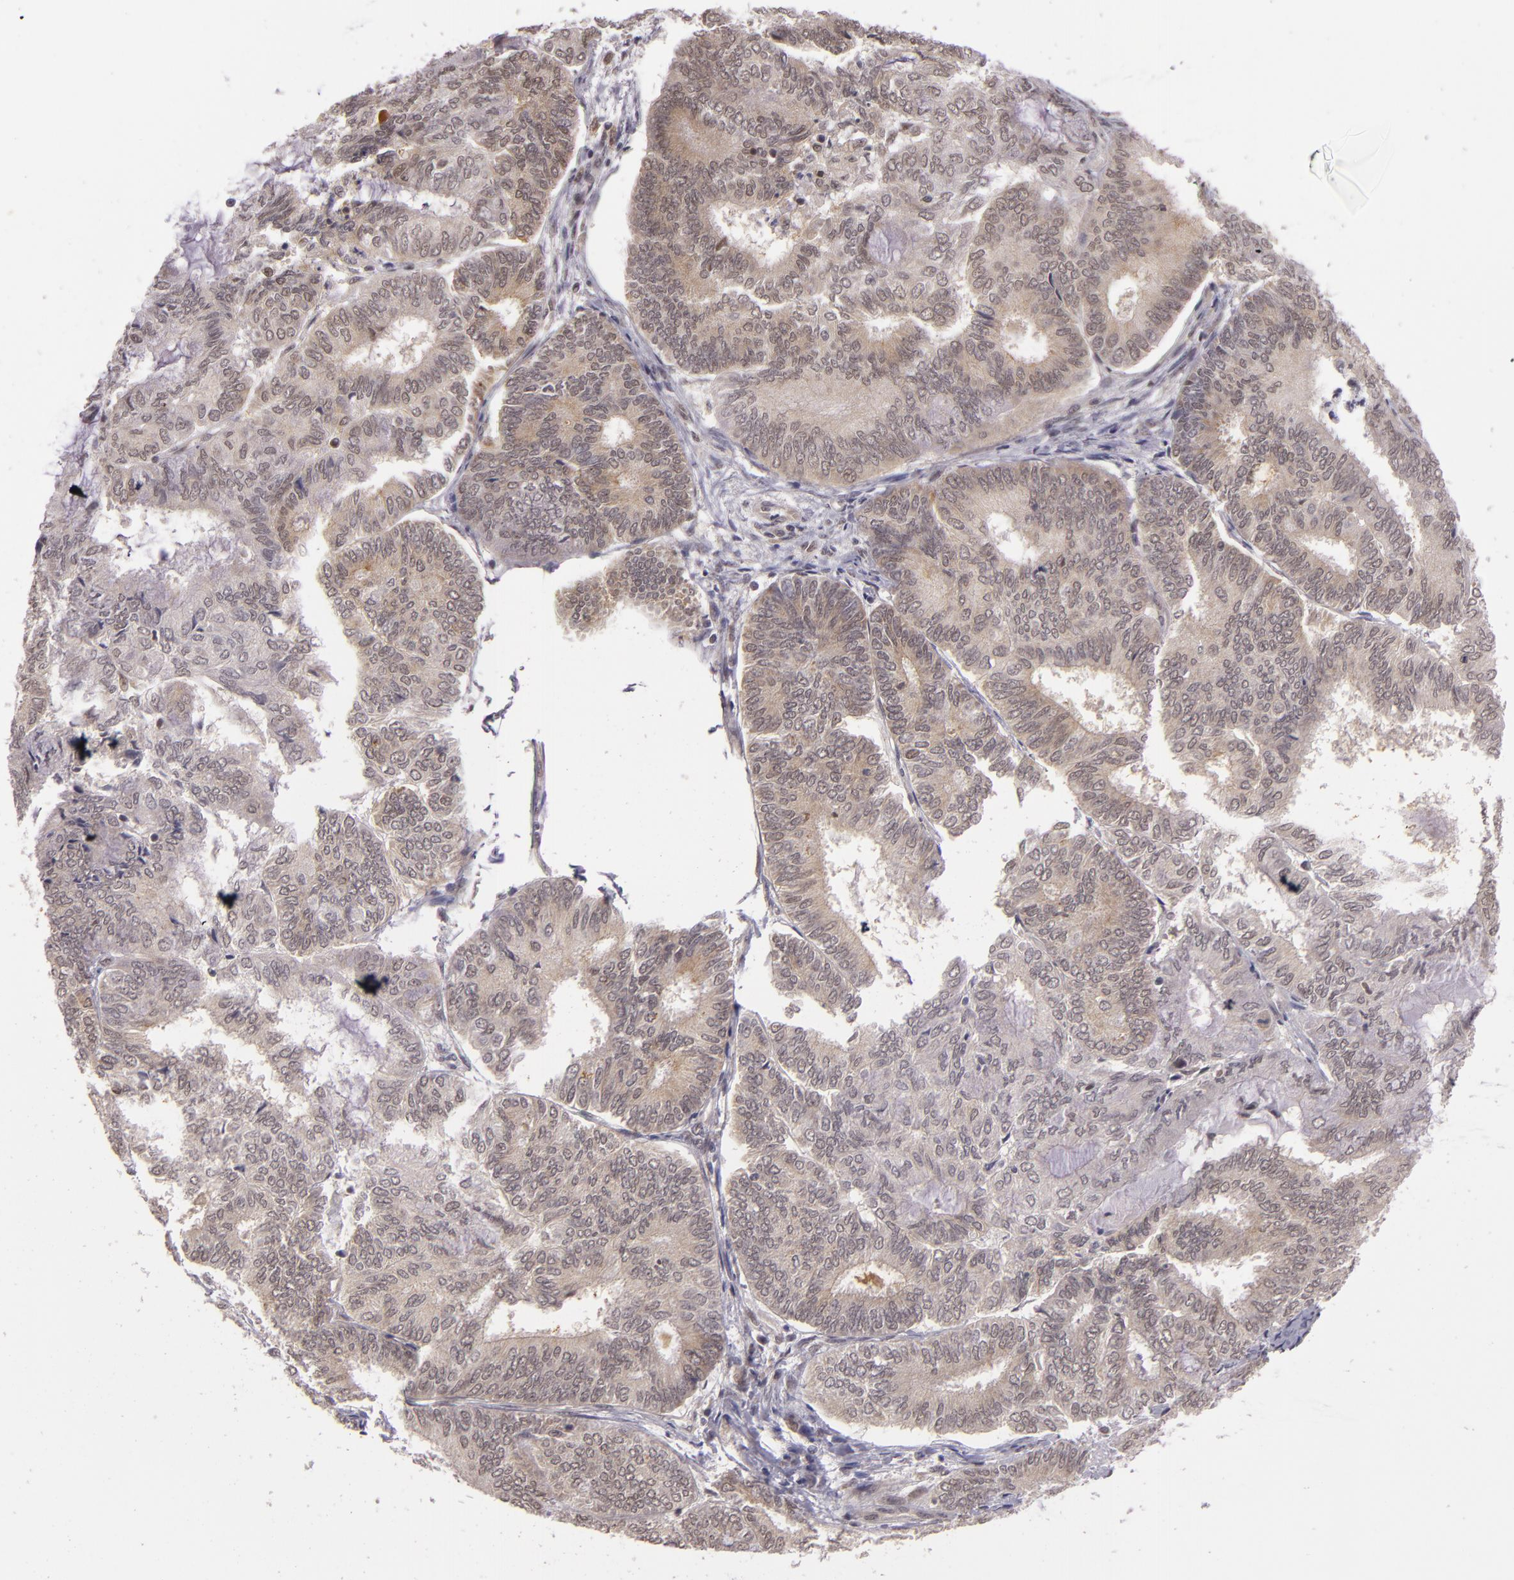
{"staining": {"intensity": "weak", "quantity": "25%-75%", "location": "cytoplasmic/membranous"}, "tissue": "endometrial cancer", "cell_type": "Tumor cells", "image_type": "cancer", "snomed": [{"axis": "morphology", "description": "Adenocarcinoma, NOS"}, {"axis": "topography", "description": "Endometrium"}], "caption": "This is an image of IHC staining of endometrial cancer, which shows weak expression in the cytoplasmic/membranous of tumor cells.", "gene": "ALX1", "patient": {"sex": "female", "age": 59}}